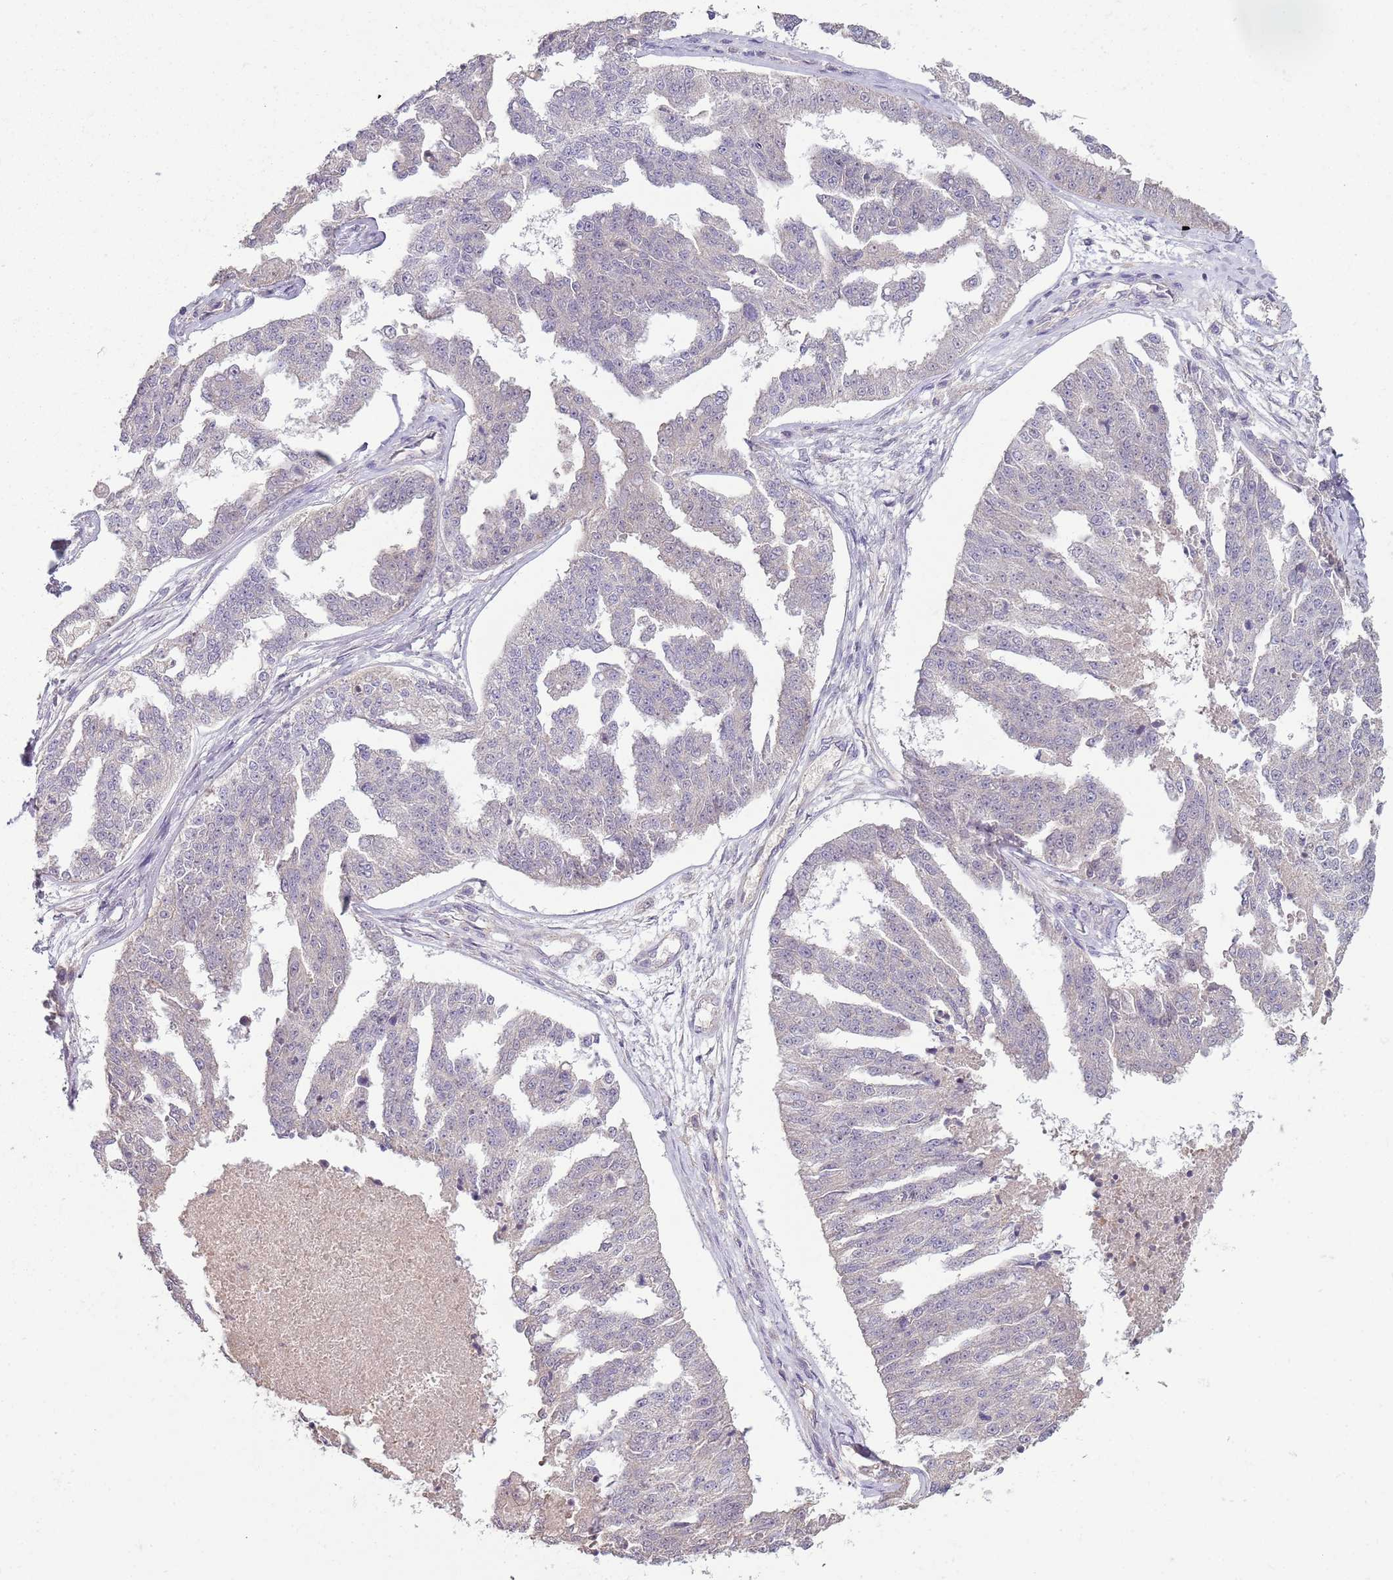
{"staining": {"intensity": "negative", "quantity": "none", "location": "none"}, "tissue": "ovarian cancer", "cell_type": "Tumor cells", "image_type": "cancer", "snomed": [{"axis": "morphology", "description": "Cystadenocarcinoma, serous, NOS"}, {"axis": "topography", "description": "Ovary"}], "caption": "Immunohistochemical staining of ovarian cancer shows no significant expression in tumor cells. The staining was performed using DAB to visualize the protein expression in brown, while the nuclei were stained in blue with hematoxylin (Magnification: 20x).", "gene": "TEKT4", "patient": {"sex": "female", "age": 58}}